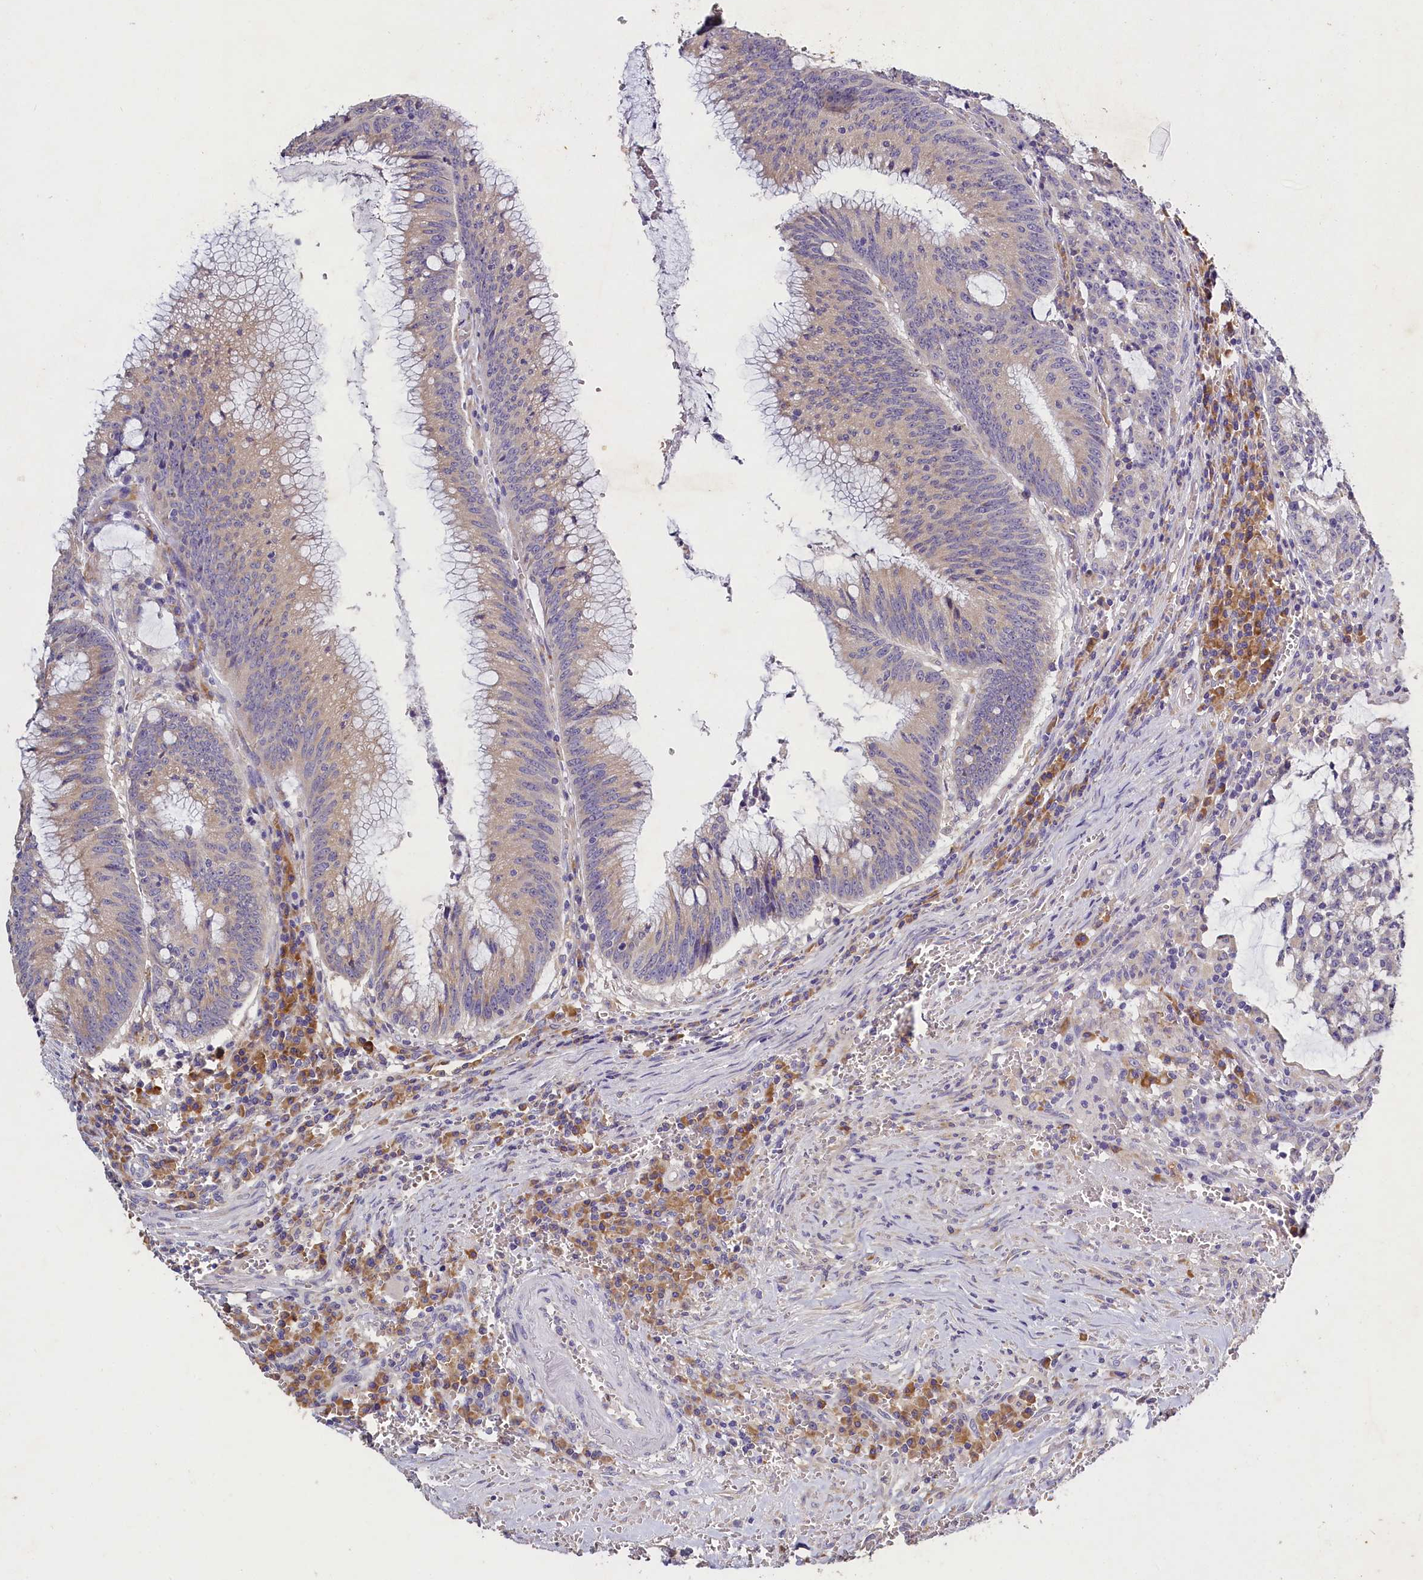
{"staining": {"intensity": "weak", "quantity": "<25%", "location": "cytoplasmic/membranous"}, "tissue": "colorectal cancer", "cell_type": "Tumor cells", "image_type": "cancer", "snomed": [{"axis": "morphology", "description": "Adenocarcinoma, NOS"}, {"axis": "topography", "description": "Rectum"}], "caption": "This is an immunohistochemistry (IHC) photomicrograph of human colorectal adenocarcinoma. There is no staining in tumor cells.", "gene": "ST7L", "patient": {"sex": "female", "age": 77}}